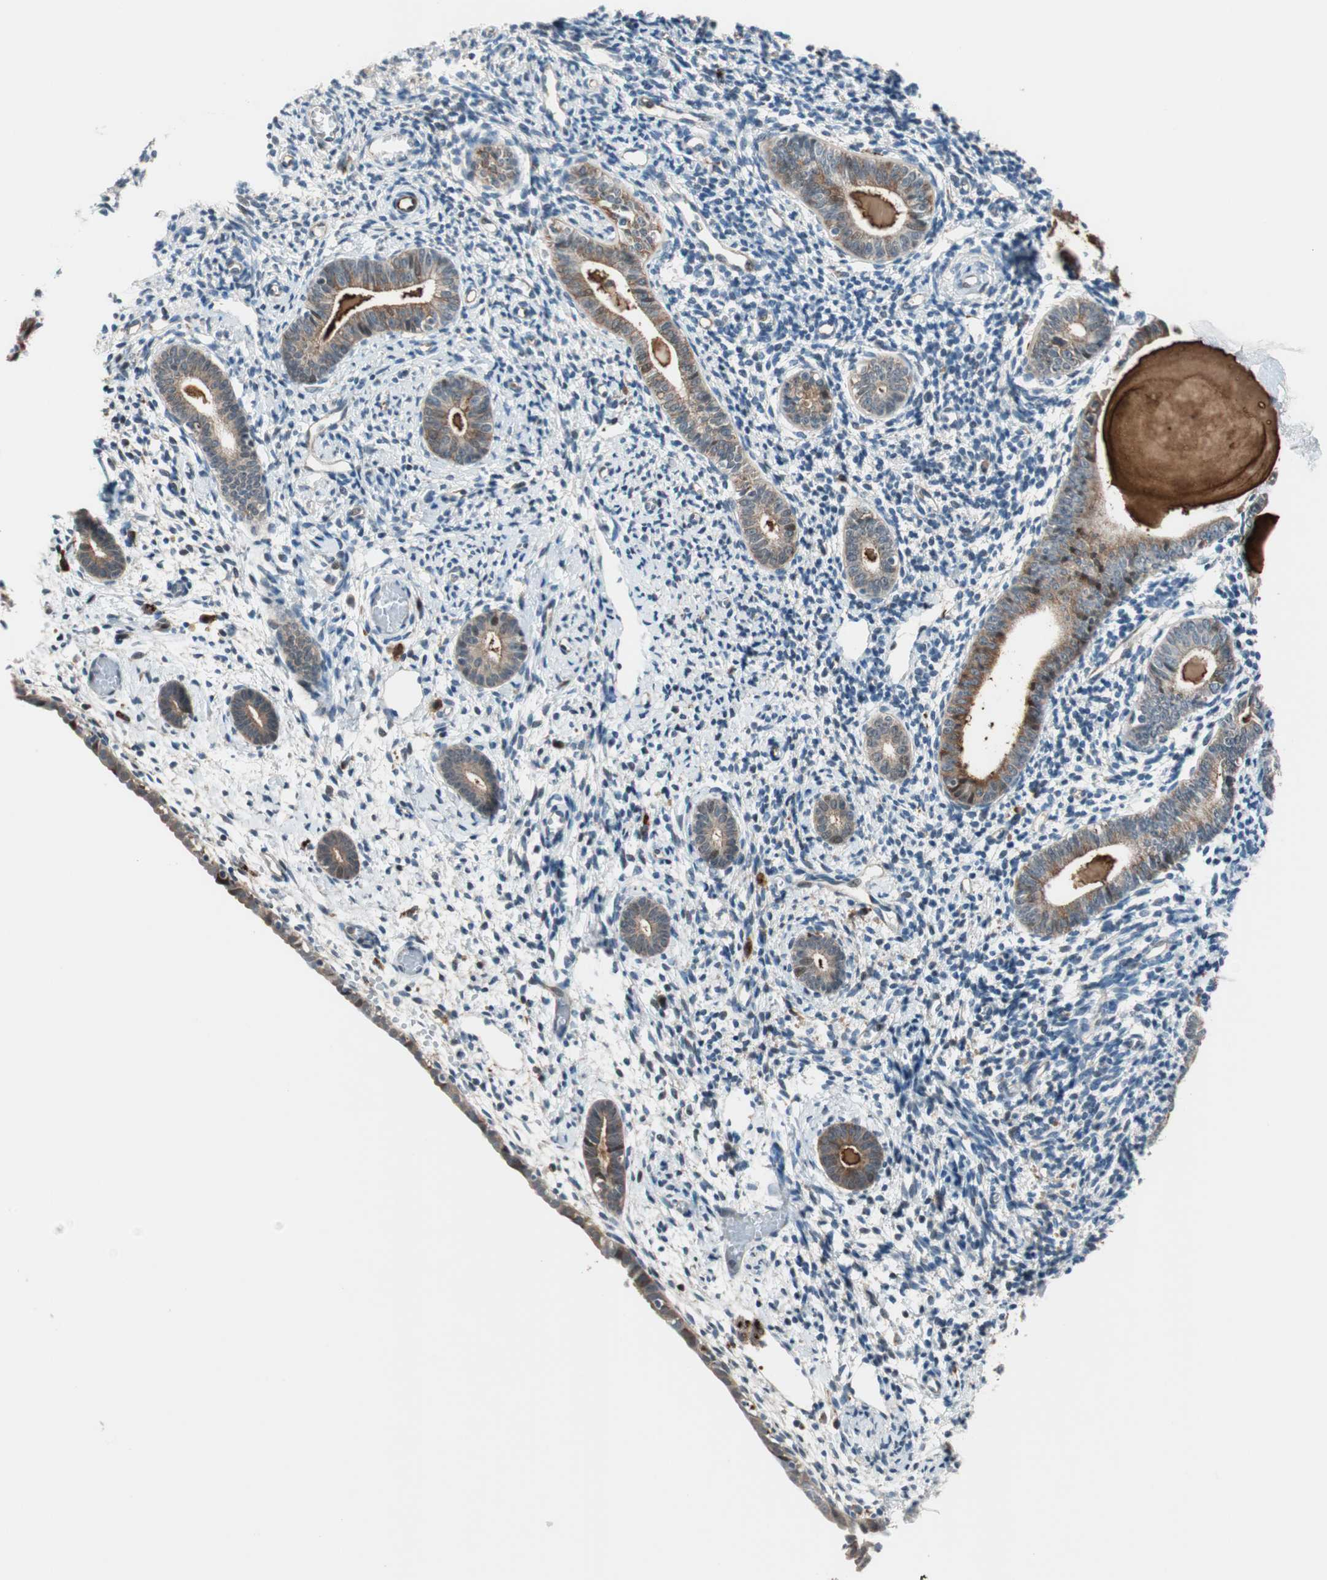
{"staining": {"intensity": "weak", "quantity": "<25%", "location": "cytoplasmic/membranous"}, "tissue": "endometrium", "cell_type": "Cells in endometrial stroma", "image_type": "normal", "snomed": [{"axis": "morphology", "description": "Normal tissue, NOS"}, {"axis": "topography", "description": "Endometrium"}], "caption": "This photomicrograph is of benign endometrium stained with immunohistochemistry to label a protein in brown with the nuclei are counter-stained blue. There is no staining in cells in endometrial stroma.", "gene": "P3R3URF", "patient": {"sex": "female", "age": 71}}